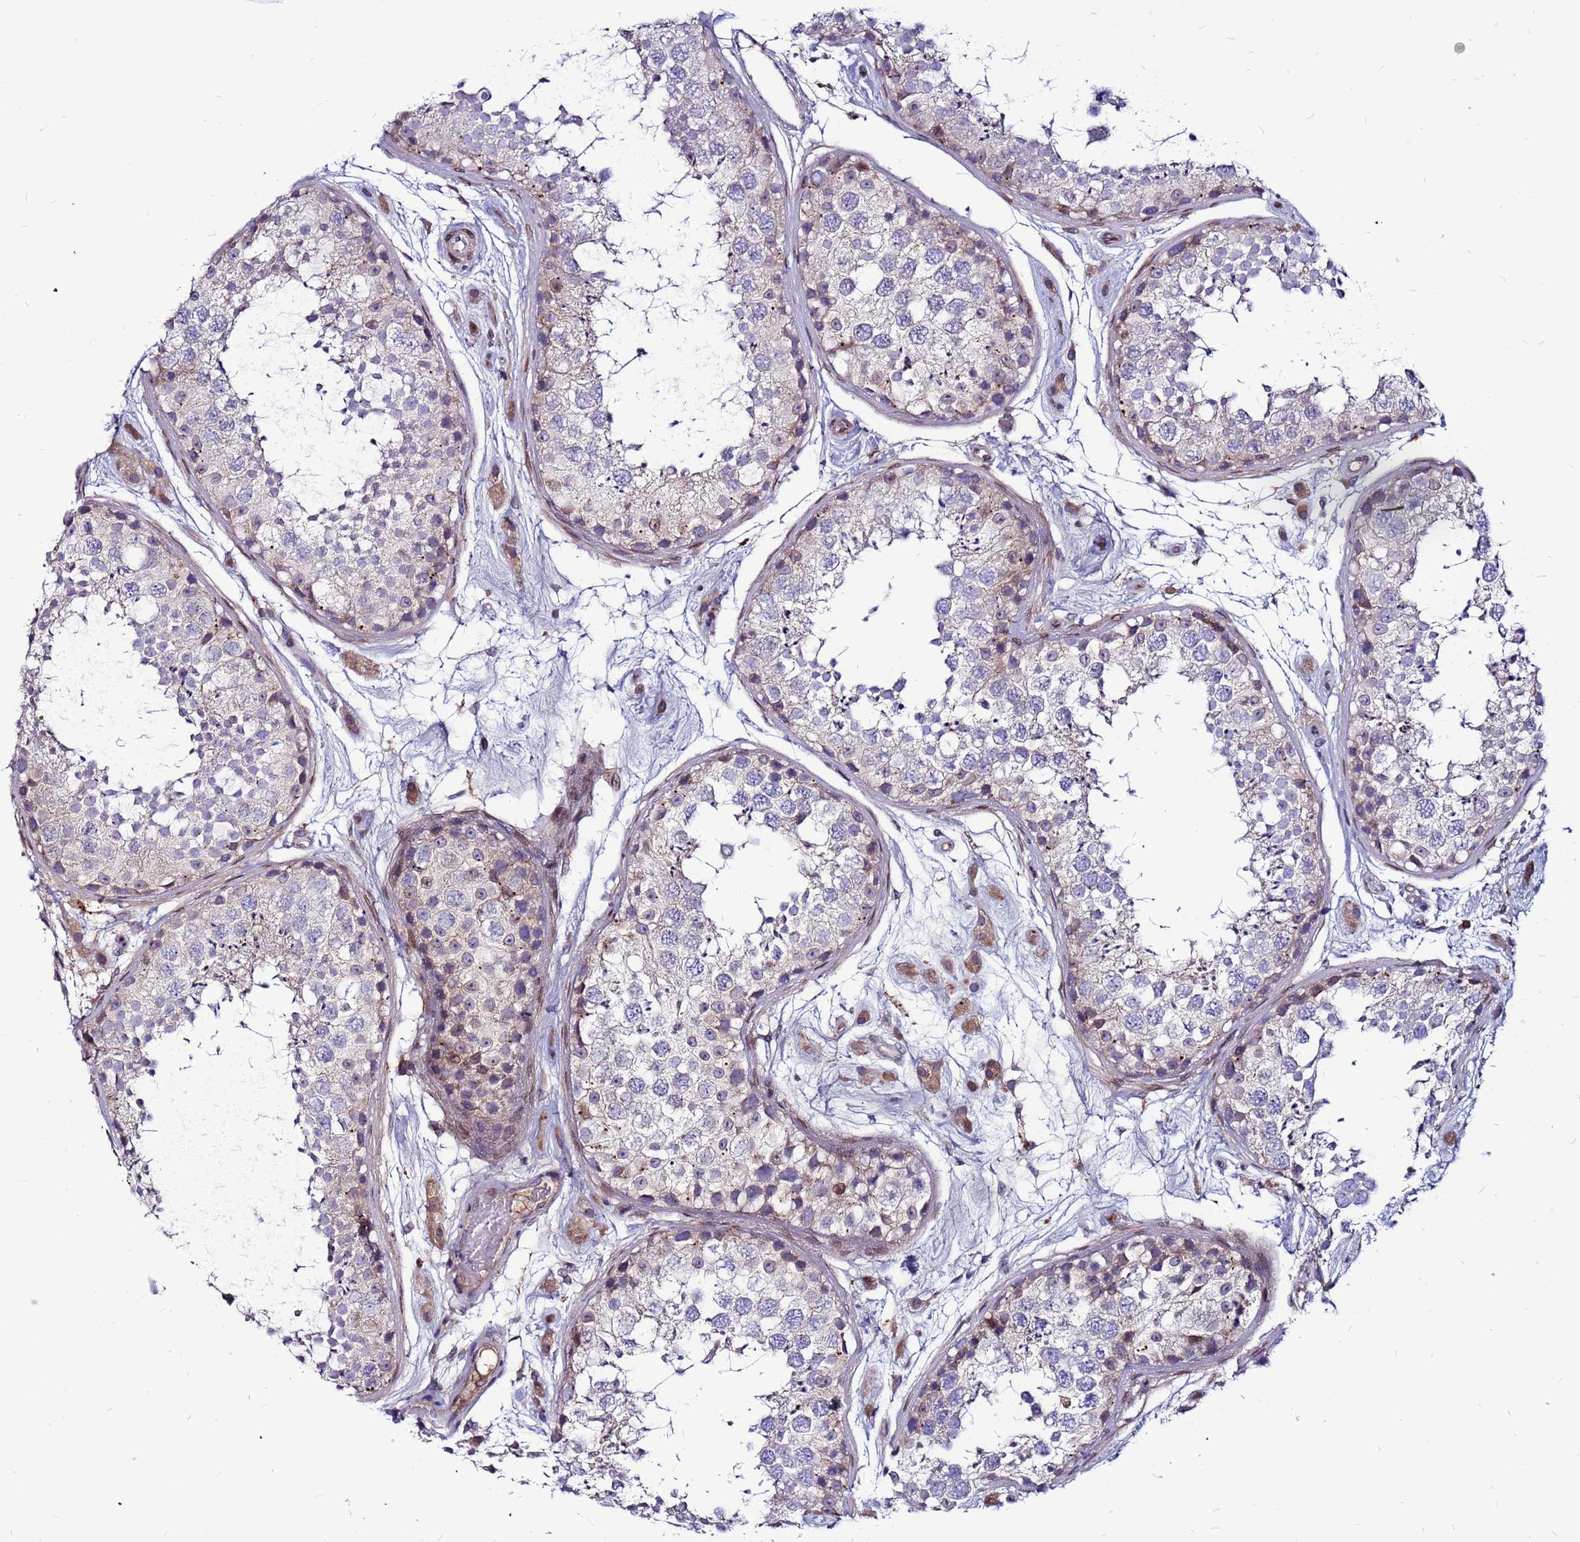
{"staining": {"intensity": "weak", "quantity": "<25%", "location": "cytoplasmic/membranous"}, "tissue": "testis", "cell_type": "Cells in seminiferous ducts", "image_type": "normal", "snomed": [{"axis": "morphology", "description": "Normal tissue, NOS"}, {"axis": "topography", "description": "Testis"}], "caption": "The image demonstrates no staining of cells in seminiferous ducts in normal testis. Brightfield microscopy of immunohistochemistry (IHC) stained with DAB (brown) and hematoxylin (blue), captured at high magnification.", "gene": "CCDC71", "patient": {"sex": "male", "age": 25}}